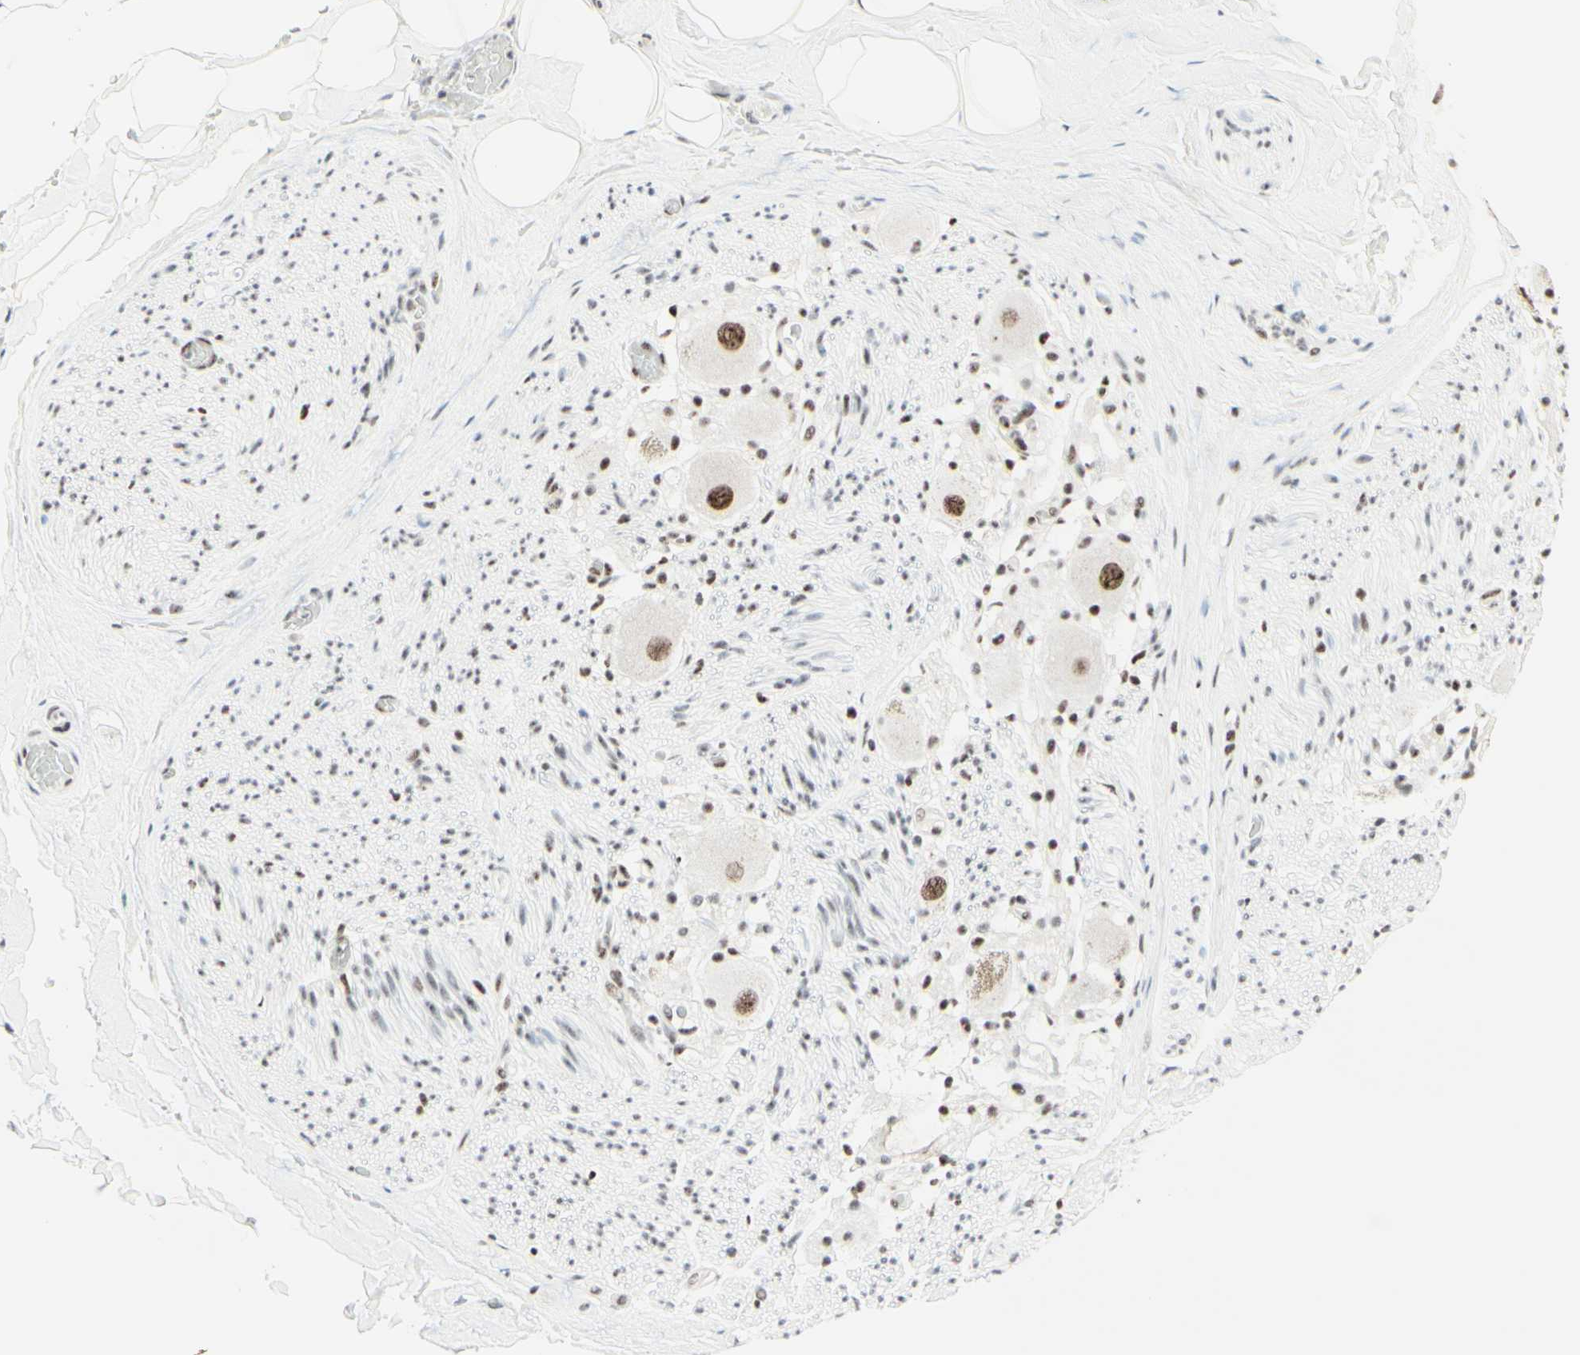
{"staining": {"intensity": "moderate", "quantity": ">75%", "location": "nuclear"}, "tissue": "adipose tissue", "cell_type": "Adipocytes", "image_type": "normal", "snomed": [{"axis": "morphology", "description": "Normal tissue, NOS"}, {"axis": "topography", "description": "Peripheral nerve tissue"}], "caption": "Adipocytes exhibit moderate nuclear positivity in approximately >75% of cells in normal adipose tissue.", "gene": "WTAP", "patient": {"sex": "male", "age": 70}}